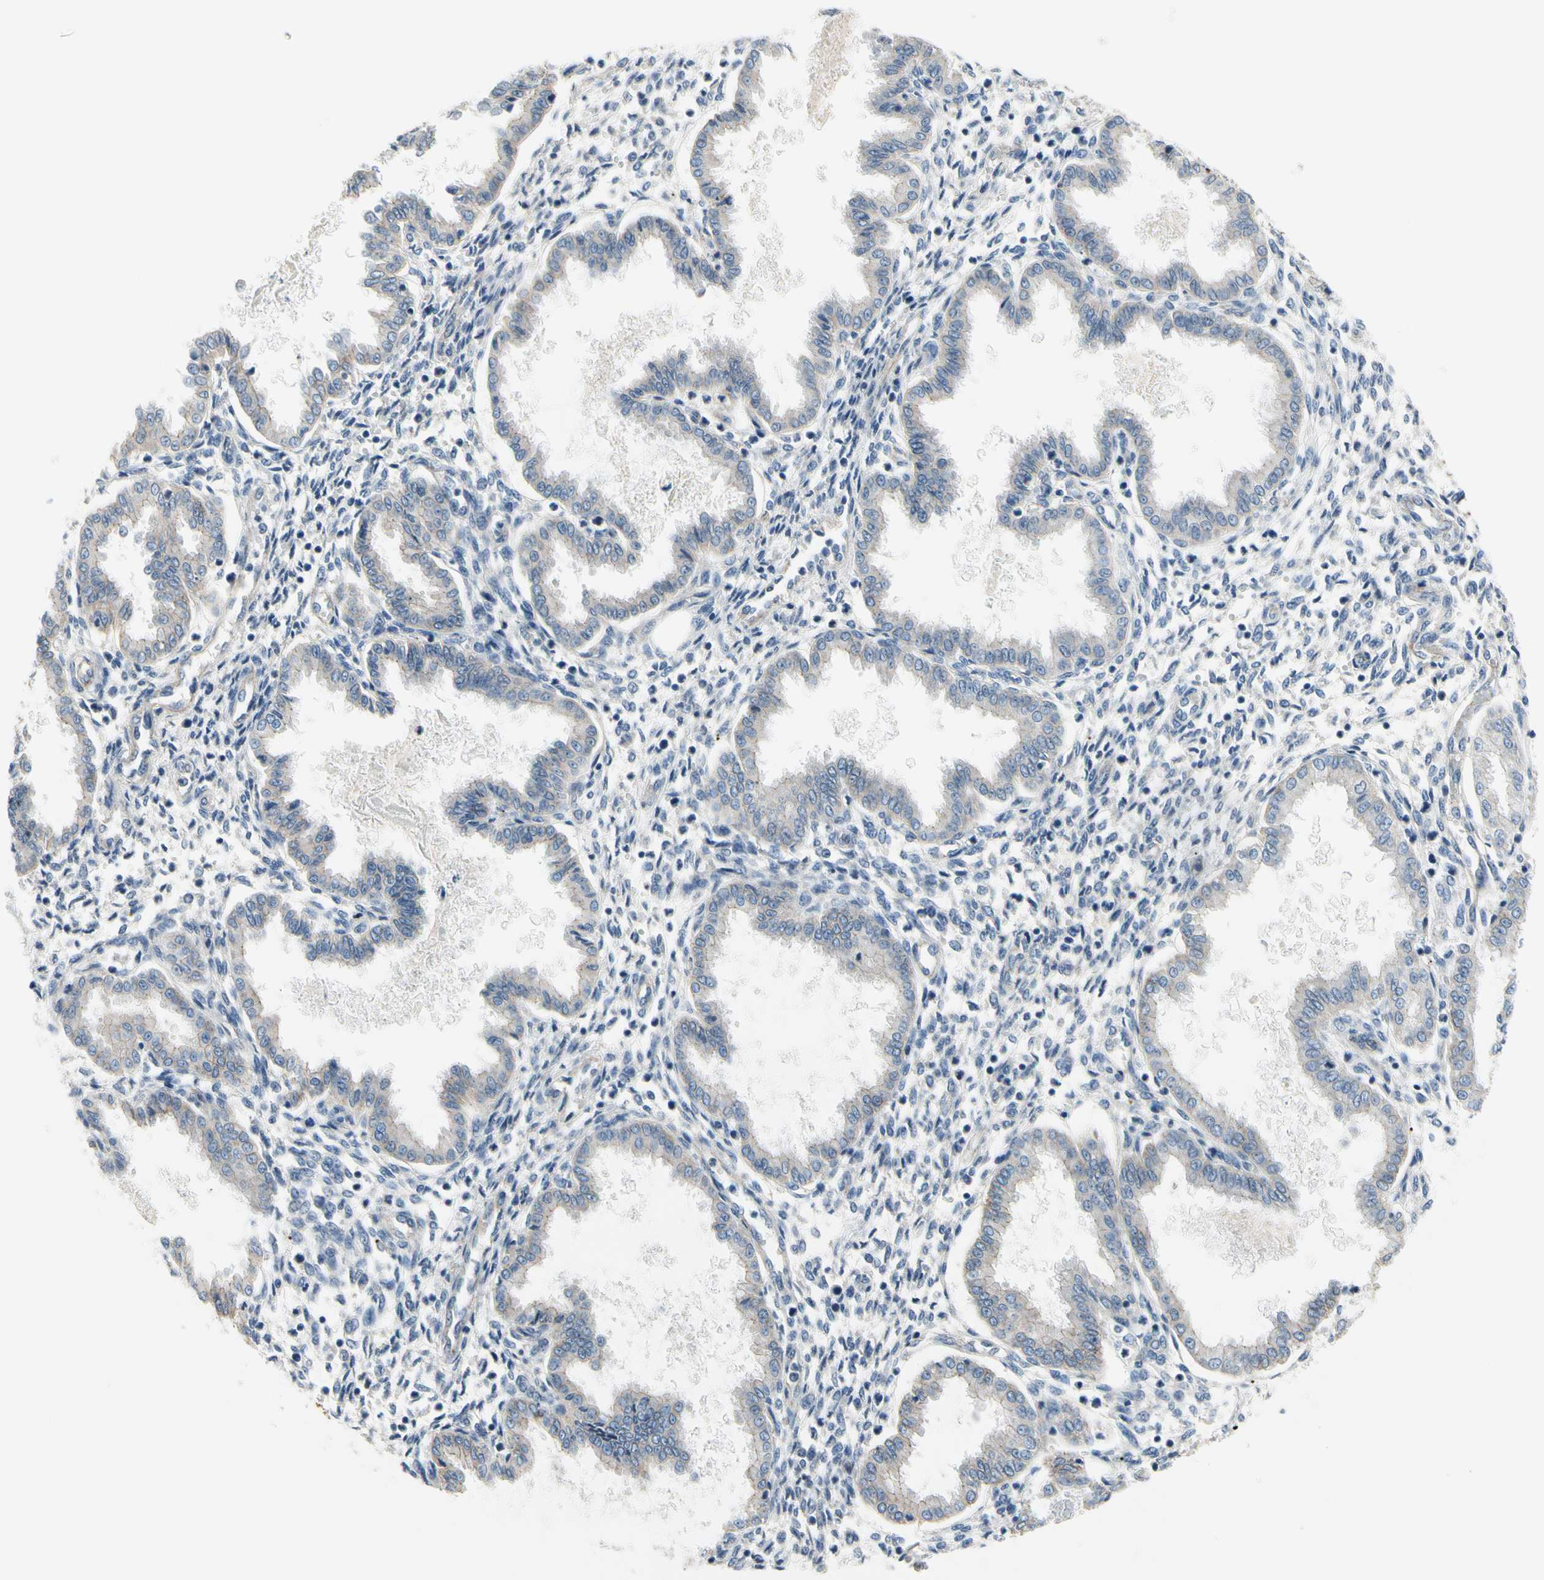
{"staining": {"intensity": "negative", "quantity": "none", "location": "none"}, "tissue": "endometrium", "cell_type": "Cells in endometrial stroma", "image_type": "normal", "snomed": [{"axis": "morphology", "description": "Normal tissue, NOS"}, {"axis": "topography", "description": "Endometrium"}], "caption": "Image shows no protein positivity in cells in endometrial stroma of benign endometrium.", "gene": "LGR6", "patient": {"sex": "female", "age": 33}}